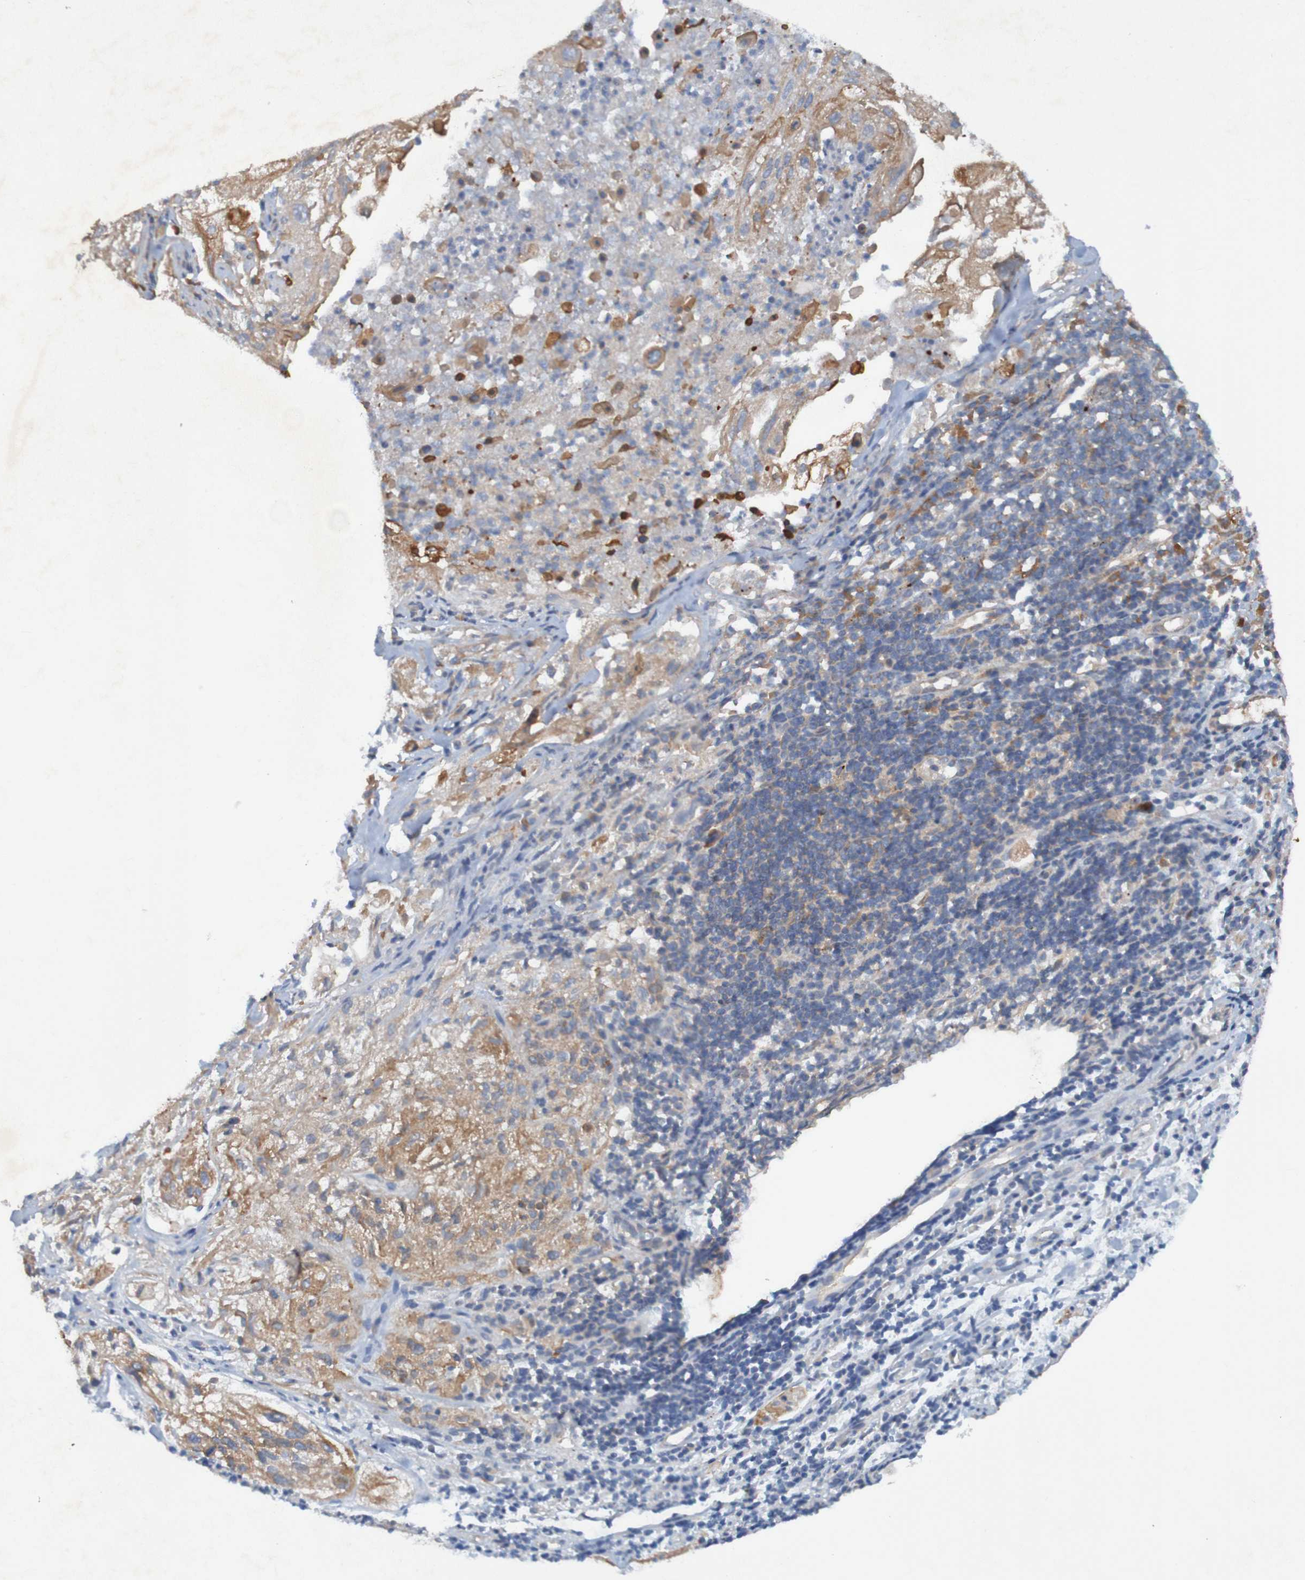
{"staining": {"intensity": "moderate", "quantity": ">75%", "location": "cytoplasmic/membranous"}, "tissue": "lung cancer", "cell_type": "Tumor cells", "image_type": "cancer", "snomed": [{"axis": "morphology", "description": "Inflammation, NOS"}, {"axis": "morphology", "description": "Squamous cell carcinoma, NOS"}, {"axis": "topography", "description": "Lymph node"}, {"axis": "topography", "description": "Soft tissue"}, {"axis": "topography", "description": "Lung"}], "caption": "Protein analysis of lung squamous cell carcinoma tissue reveals moderate cytoplasmic/membranous positivity in approximately >75% of tumor cells.", "gene": "DNAJC4", "patient": {"sex": "male", "age": 66}}